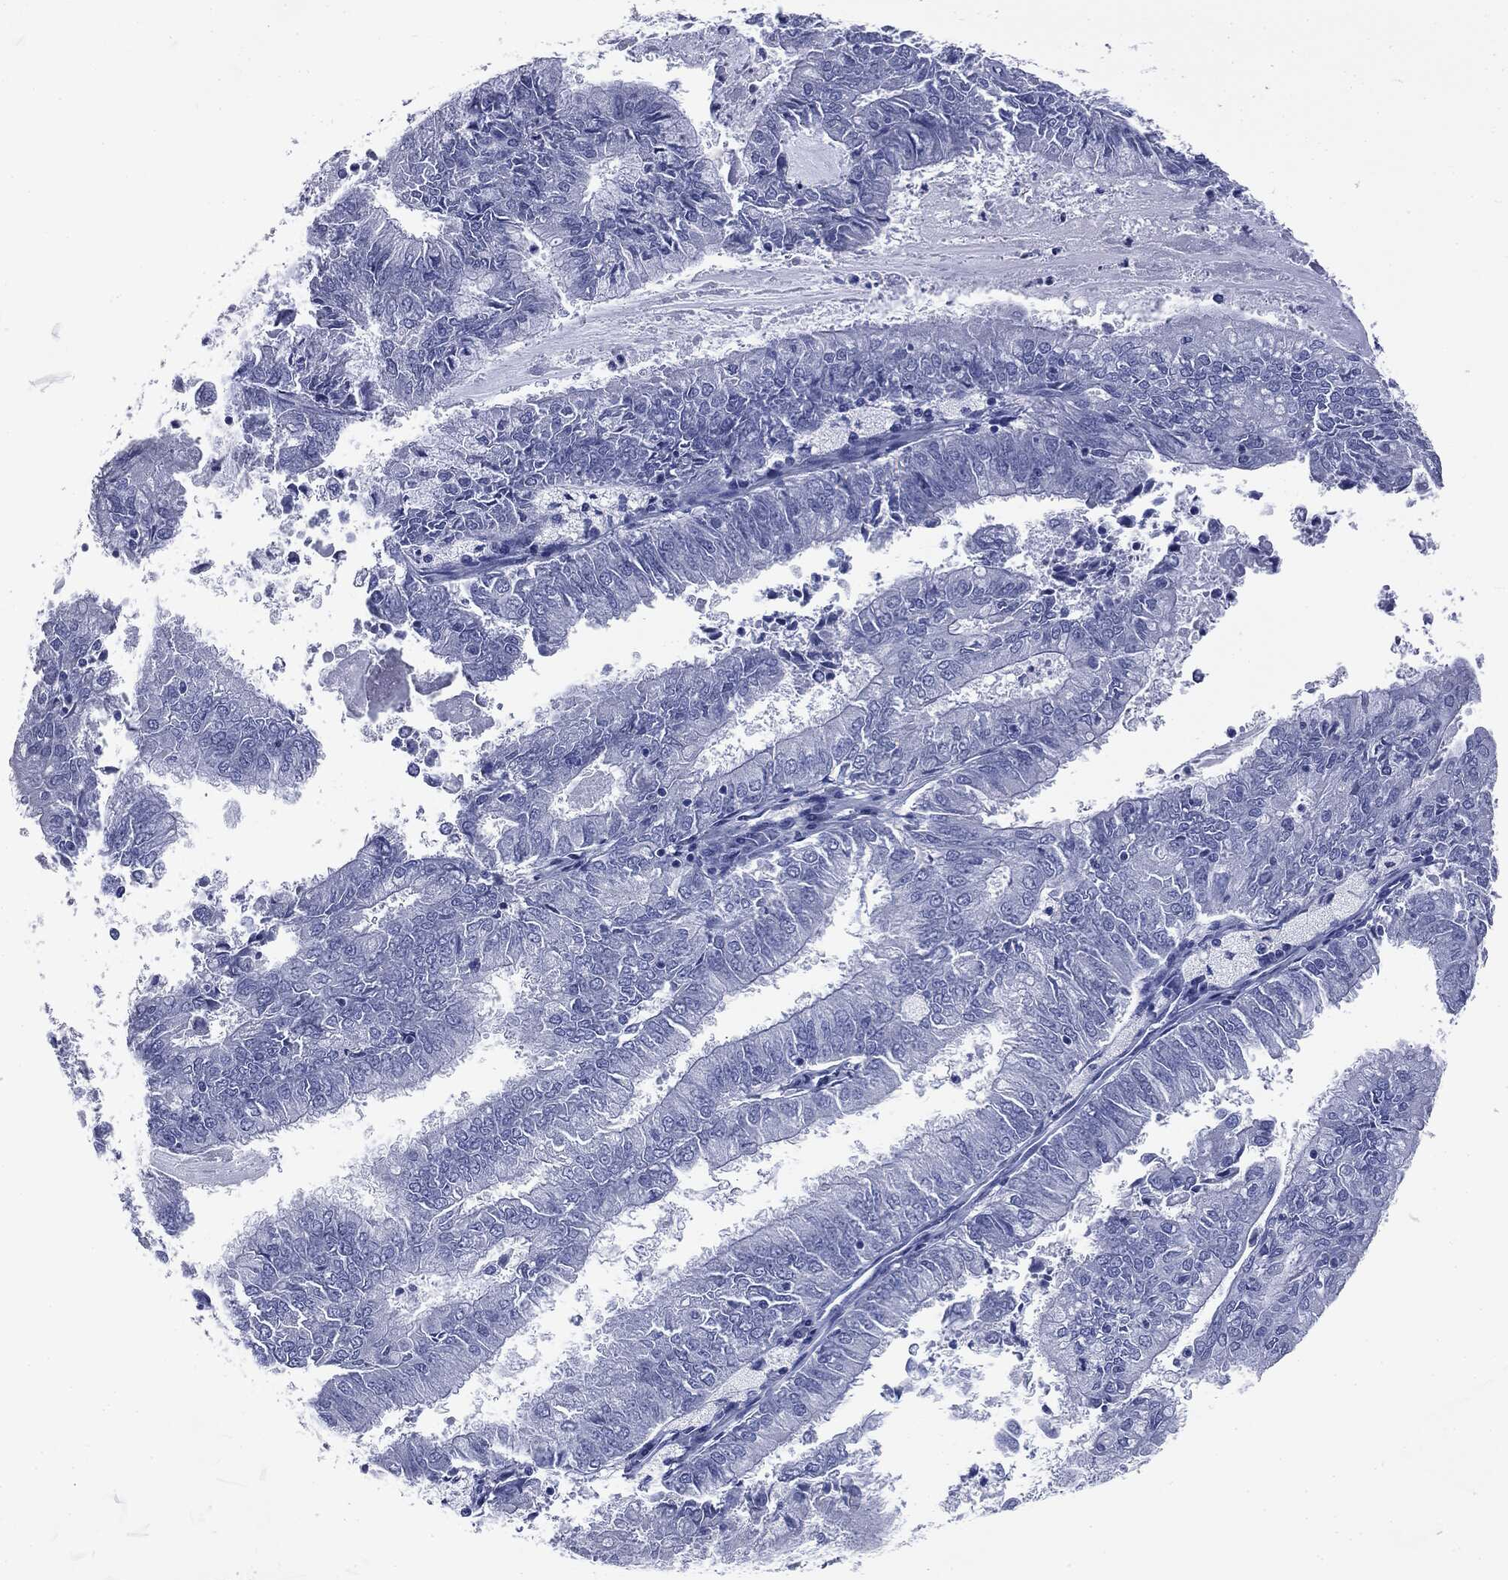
{"staining": {"intensity": "negative", "quantity": "none", "location": "none"}, "tissue": "endometrial cancer", "cell_type": "Tumor cells", "image_type": "cancer", "snomed": [{"axis": "morphology", "description": "Adenocarcinoma, NOS"}, {"axis": "topography", "description": "Endometrium"}], "caption": "This is an IHC image of human endometrial cancer (adenocarcinoma). There is no staining in tumor cells.", "gene": "ATP2A1", "patient": {"sex": "female", "age": 57}}